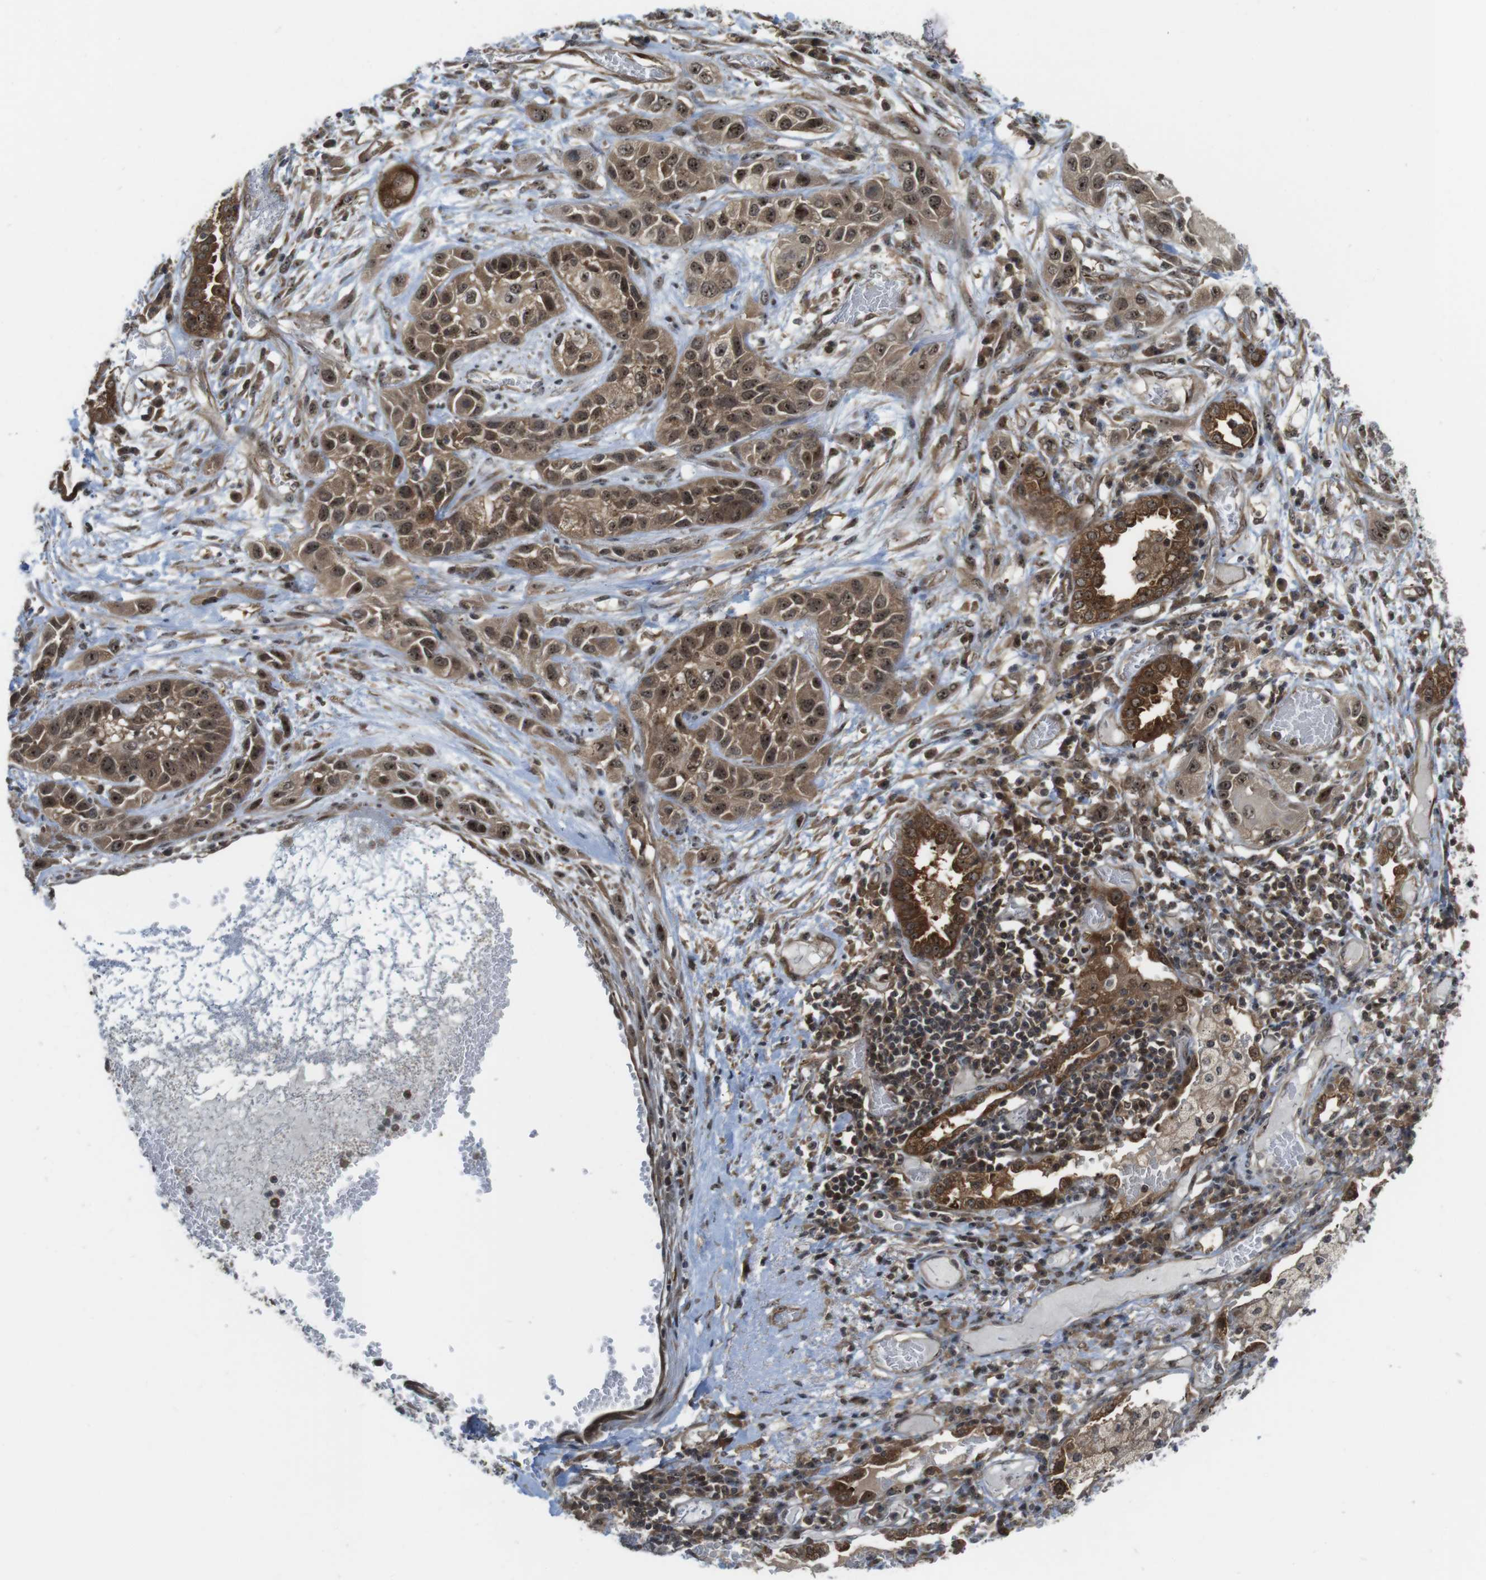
{"staining": {"intensity": "strong", "quantity": ">75%", "location": "cytoplasmic/membranous,nuclear"}, "tissue": "lung cancer", "cell_type": "Tumor cells", "image_type": "cancer", "snomed": [{"axis": "morphology", "description": "Squamous cell carcinoma, NOS"}, {"axis": "topography", "description": "Lung"}], "caption": "A histopathology image of lung squamous cell carcinoma stained for a protein demonstrates strong cytoplasmic/membranous and nuclear brown staining in tumor cells.", "gene": "CC2D1A", "patient": {"sex": "male", "age": 71}}